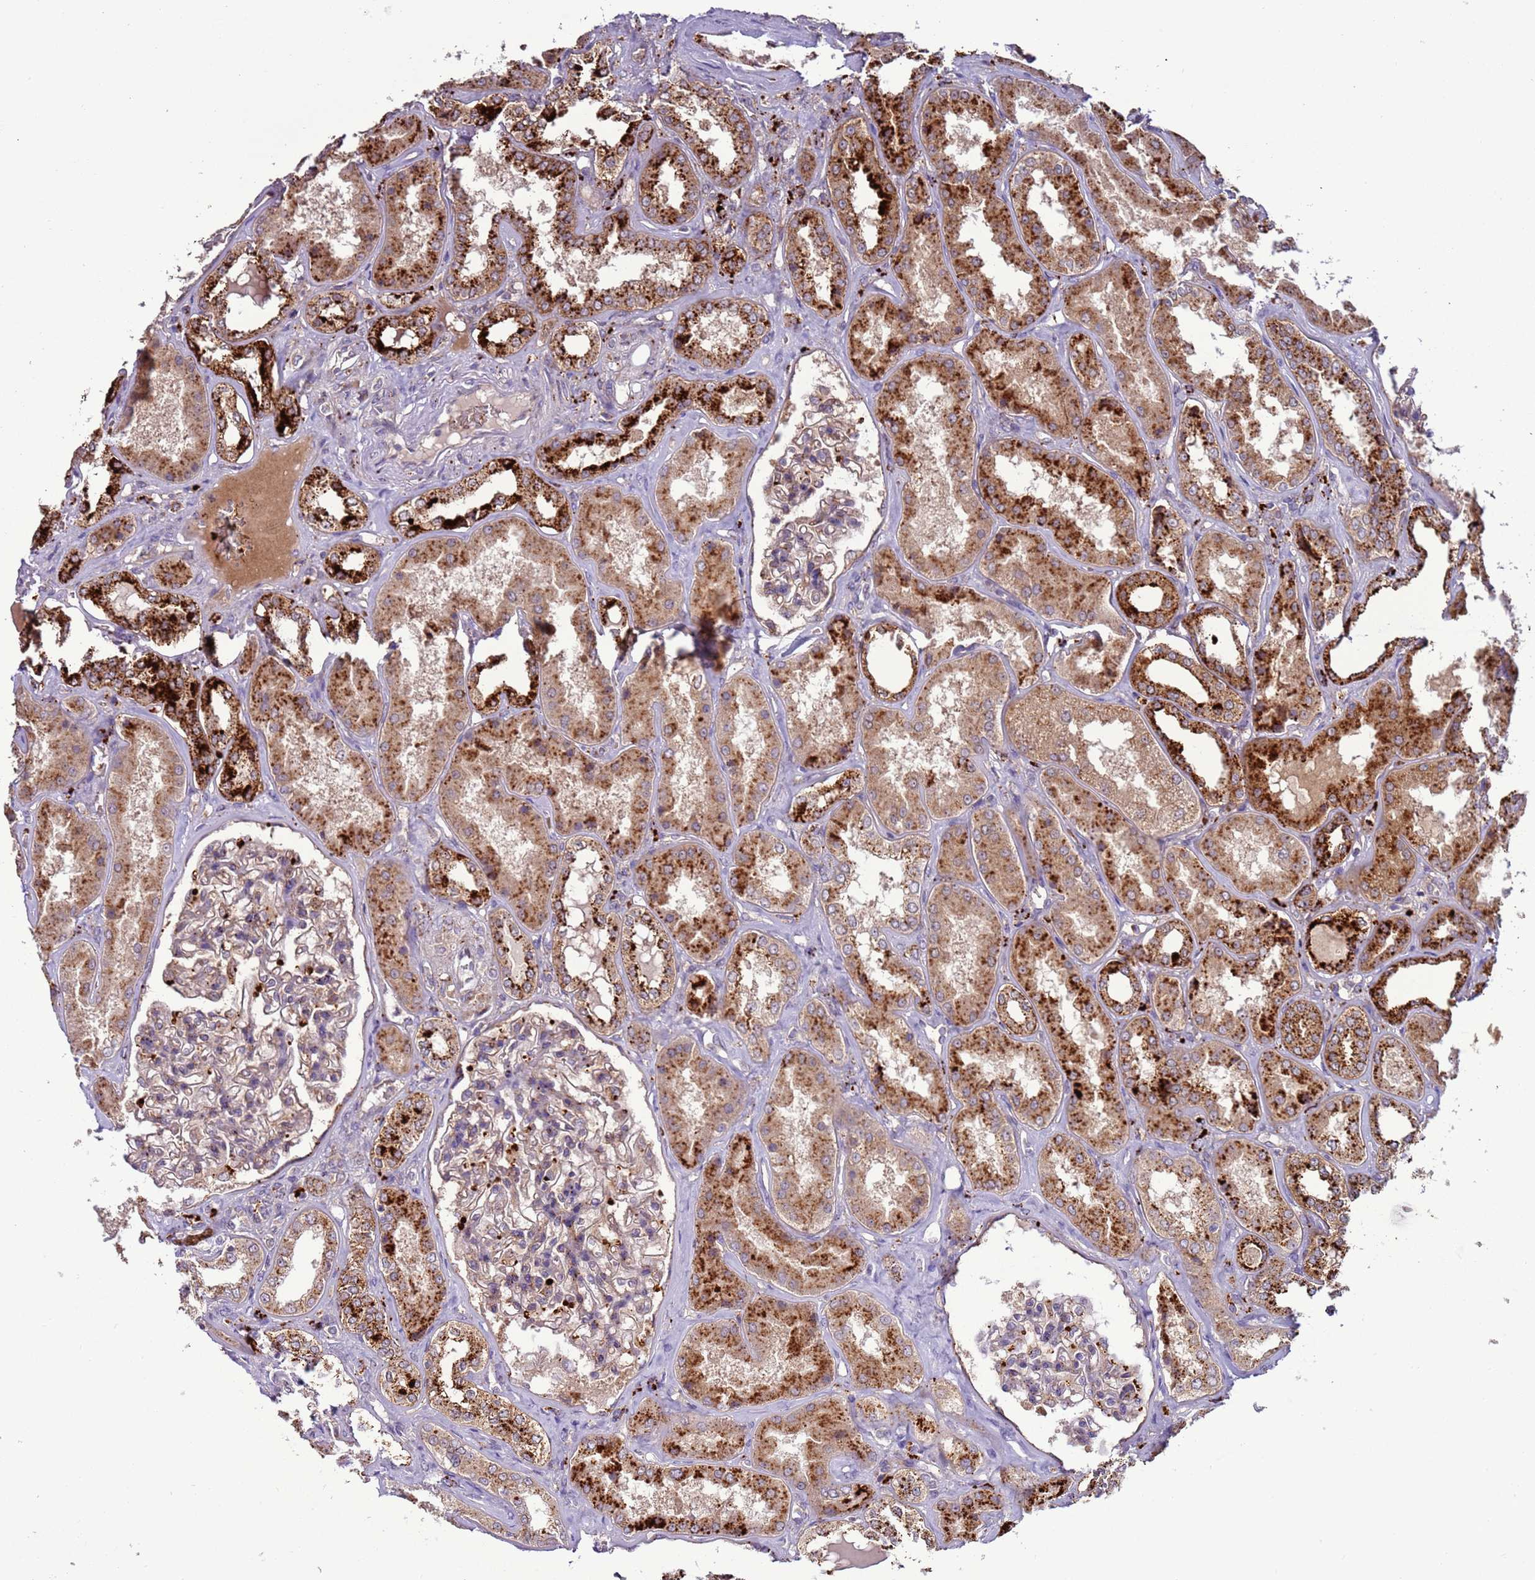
{"staining": {"intensity": "strong", "quantity": "<25%", "location": "cytoplasmic/membranous"}, "tissue": "kidney", "cell_type": "Cells in glomeruli", "image_type": "normal", "snomed": [{"axis": "morphology", "description": "Normal tissue, NOS"}, {"axis": "topography", "description": "Kidney"}], "caption": "Immunohistochemistry (IHC) (DAB) staining of benign human kidney exhibits strong cytoplasmic/membranous protein staining in approximately <25% of cells in glomeruli.", "gene": "VPS36", "patient": {"sex": "female", "age": 56}}